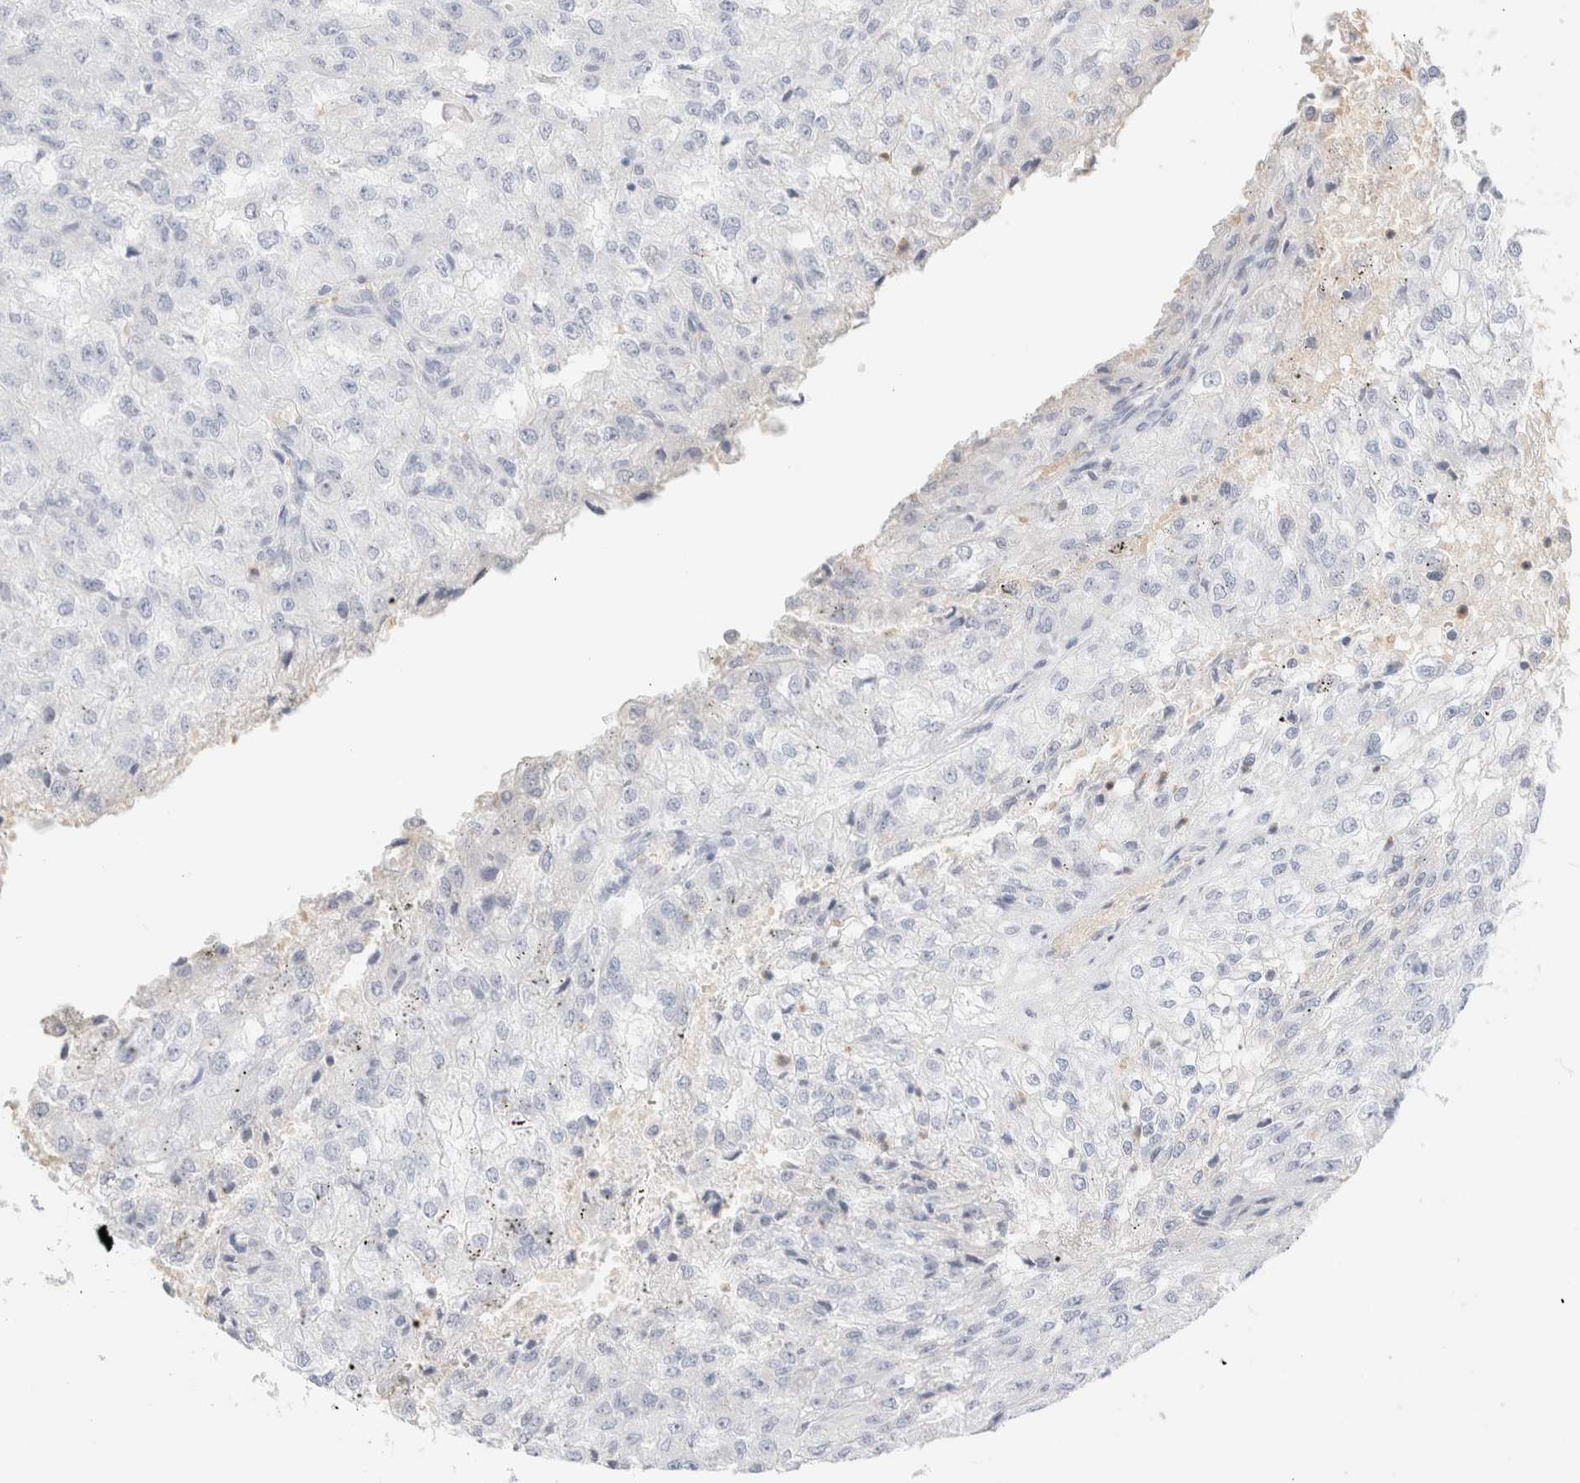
{"staining": {"intensity": "negative", "quantity": "none", "location": "none"}, "tissue": "renal cancer", "cell_type": "Tumor cells", "image_type": "cancer", "snomed": [{"axis": "morphology", "description": "Adenocarcinoma, NOS"}, {"axis": "topography", "description": "Kidney"}], "caption": "Immunohistochemistry (IHC) micrograph of renal cancer (adenocarcinoma) stained for a protein (brown), which exhibits no staining in tumor cells. (Stains: DAB (3,3'-diaminobenzidine) IHC with hematoxylin counter stain, Microscopy: brightfield microscopy at high magnification).", "gene": "ARG1", "patient": {"sex": "female", "age": 54}}